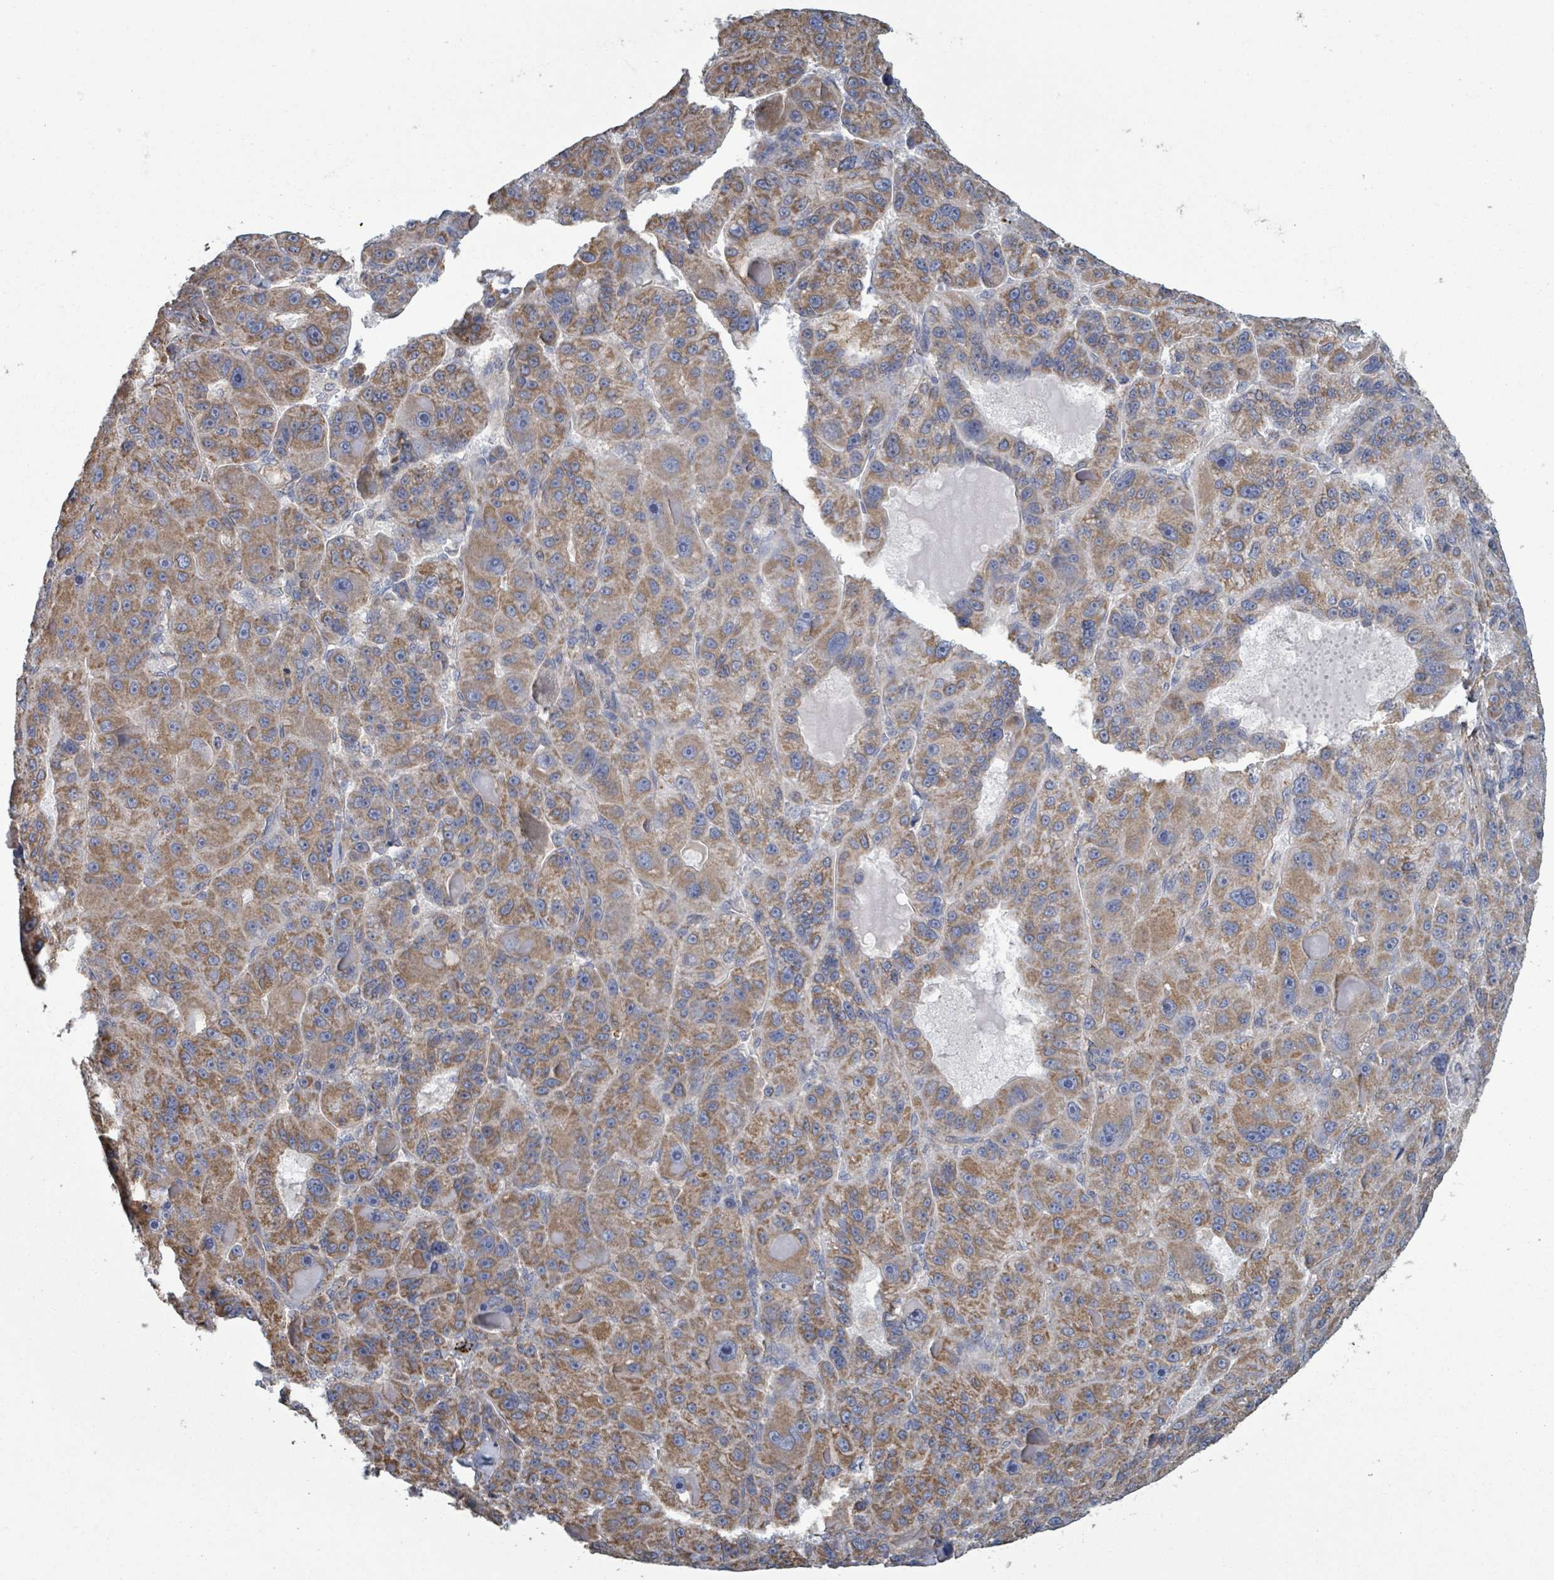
{"staining": {"intensity": "moderate", "quantity": ">75%", "location": "cytoplasmic/membranous"}, "tissue": "liver cancer", "cell_type": "Tumor cells", "image_type": "cancer", "snomed": [{"axis": "morphology", "description": "Carcinoma, Hepatocellular, NOS"}, {"axis": "topography", "description": "Liver"}], "caption": "About >75% of tumor cells in human liver cancer demonstrate moderate cytoplasmic/membranous protein expression as visualized by brown immunohistochemical staining.", "gene": "ADCK1", "patient": {"sex": "male", "age": 76}}